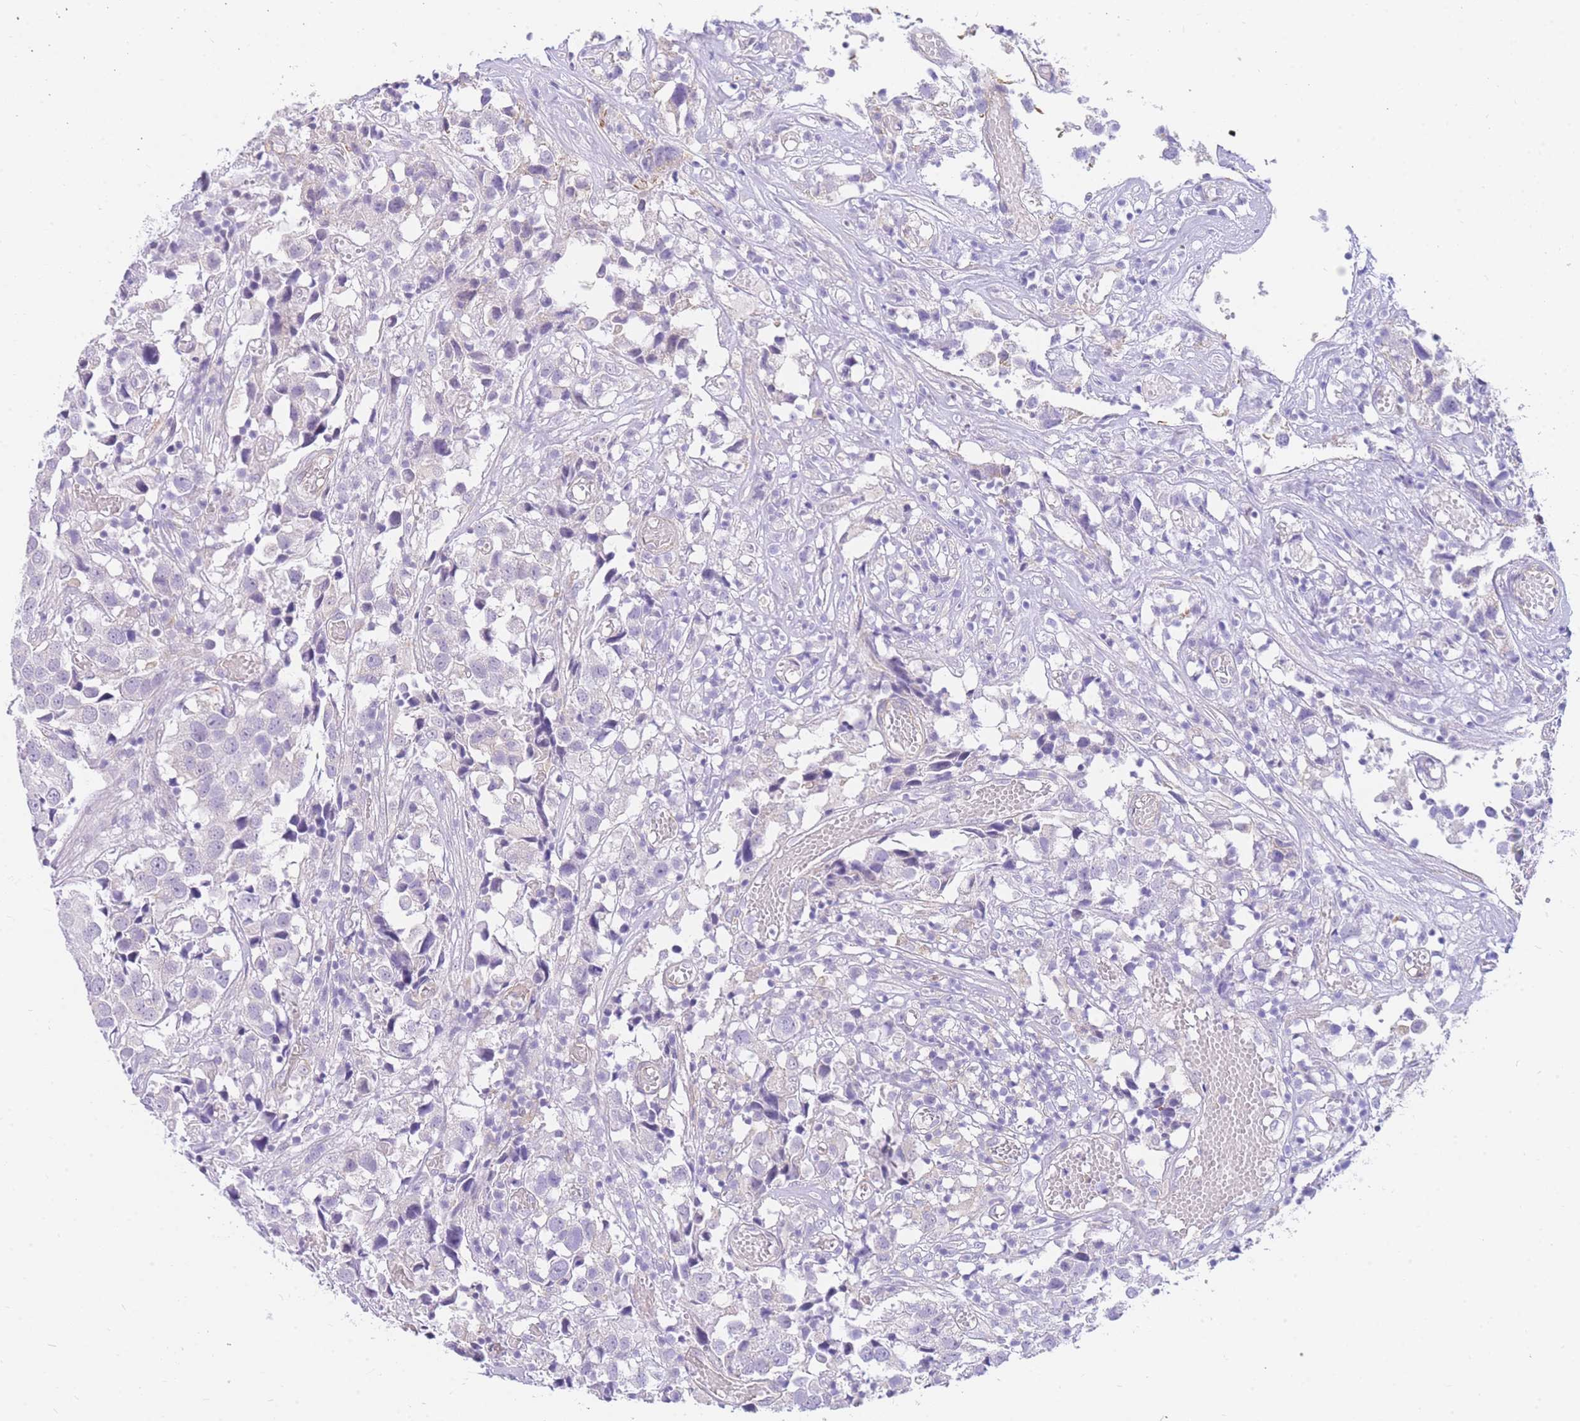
{"staining": {"intensity": "negative", "quantity": "none", "location": "none"}, "tissue": "urothelial cancer", "cell_type": "Tumor cells", "image_type": "cancer", "snomed": [{"axis": "morphology", "description": "Urothelial carcinoma, High grade"}, {"axis": "topography", "description": "Urinary bladder"}], "caption": "Urothelial cancer was stained to show a protein in brown. There is no significant positivity in tumor cells.", "gene": "SRSF12", "patient": {"sex": "female", "age": 75}}